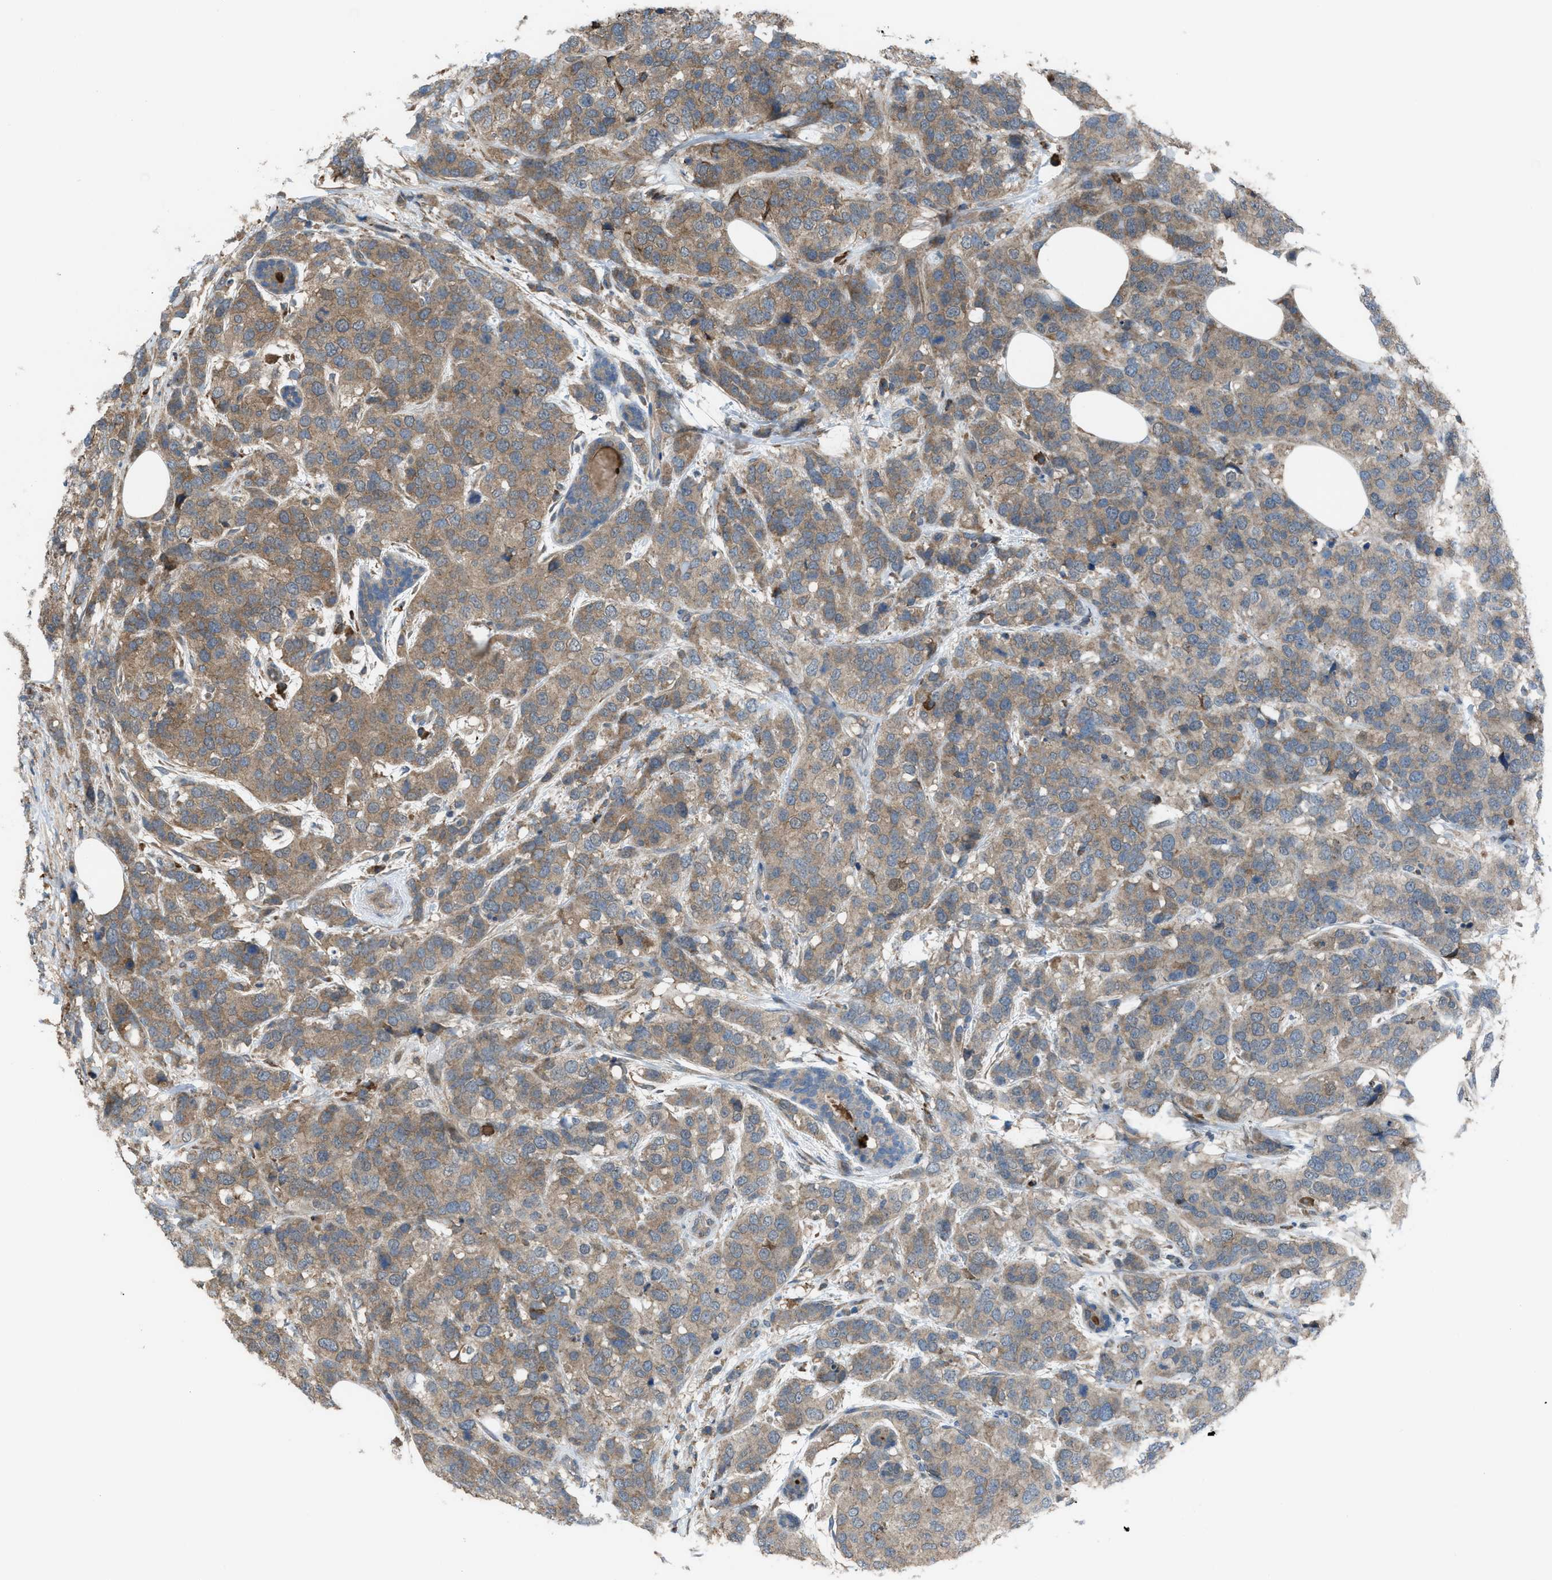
{"staining": {"intensity": "moderate", "quantity": ">75%", "location": "cytoplasmic/membranous"}, "tissue": "breast cancer", "cell_type": "Tumor cells", "image_type": "cancer", "snomed": [{"axis": "morphology", "description": "Lobular carcinoma"}, {"axis": "topography", "description": "Breast"}], "caption": "Protein expression by IHC reveals moderate cytoplasmic/membranous expression in about >75% of tumor cells in breast cancer (lobular carcinoma).", "gene": "PLAA", "patient": {"sex": "female", "age": 59}}